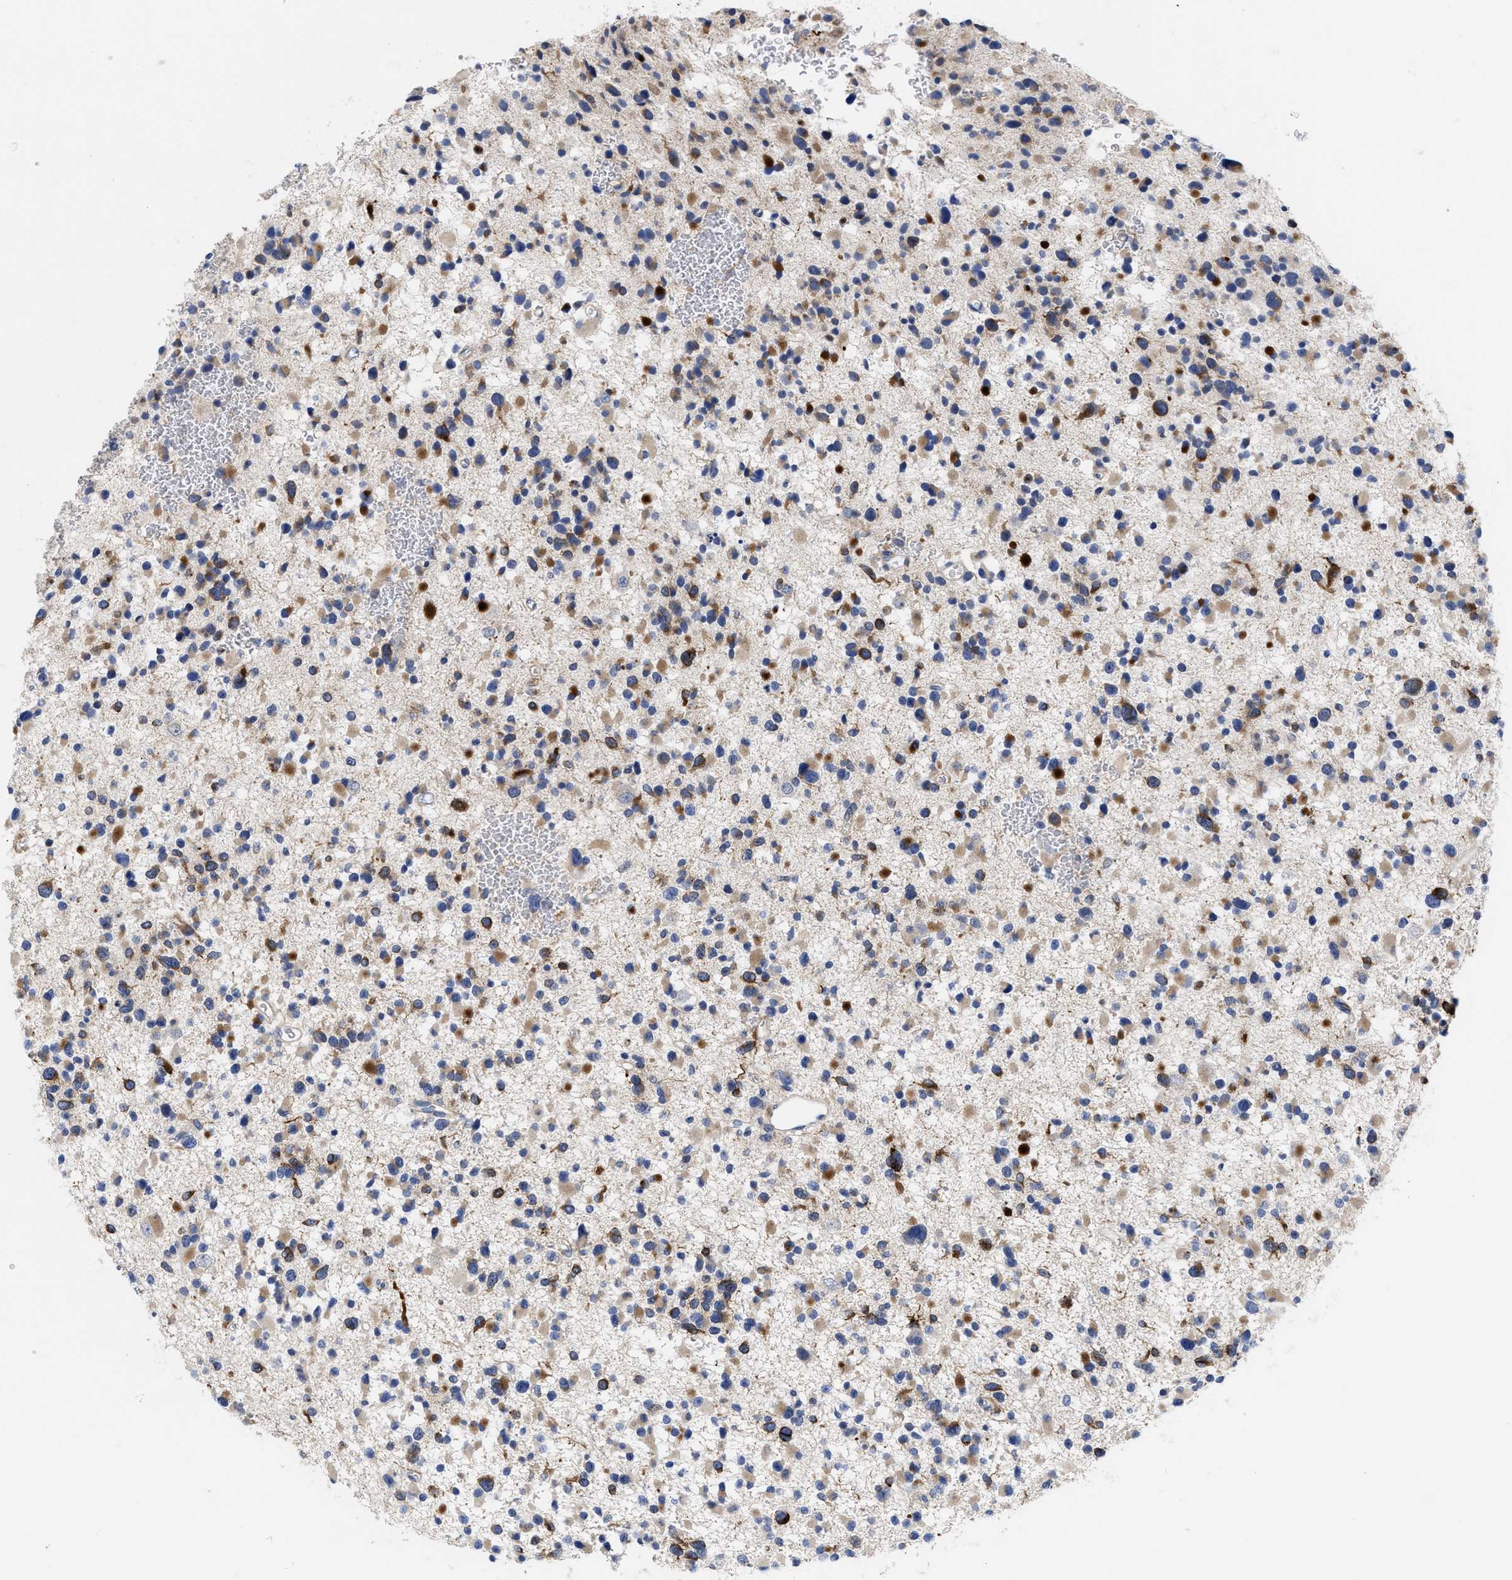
{"staining": {"intensity": "weak", "quantity": "<25%", "location": "cytoplasmic/membranous"}, "tissue": "glioma", "cell_type": "Tumor cells", "image_type": "cancer", "snomed": [{"axis": "morphology", "description": "Glioma, malignant, Low grade"}, {"axis": "topography", "description": "Brain"}], "caption": "Immunohistochemical staining of human malignant glioma (low-grade) shows no significant staining in tumor cells. (Immunohistochemistry (ihc), brightfield microscopy, high magnification).", "gene": "CCN5", "patient": {"sex": "female", "age": 22}}